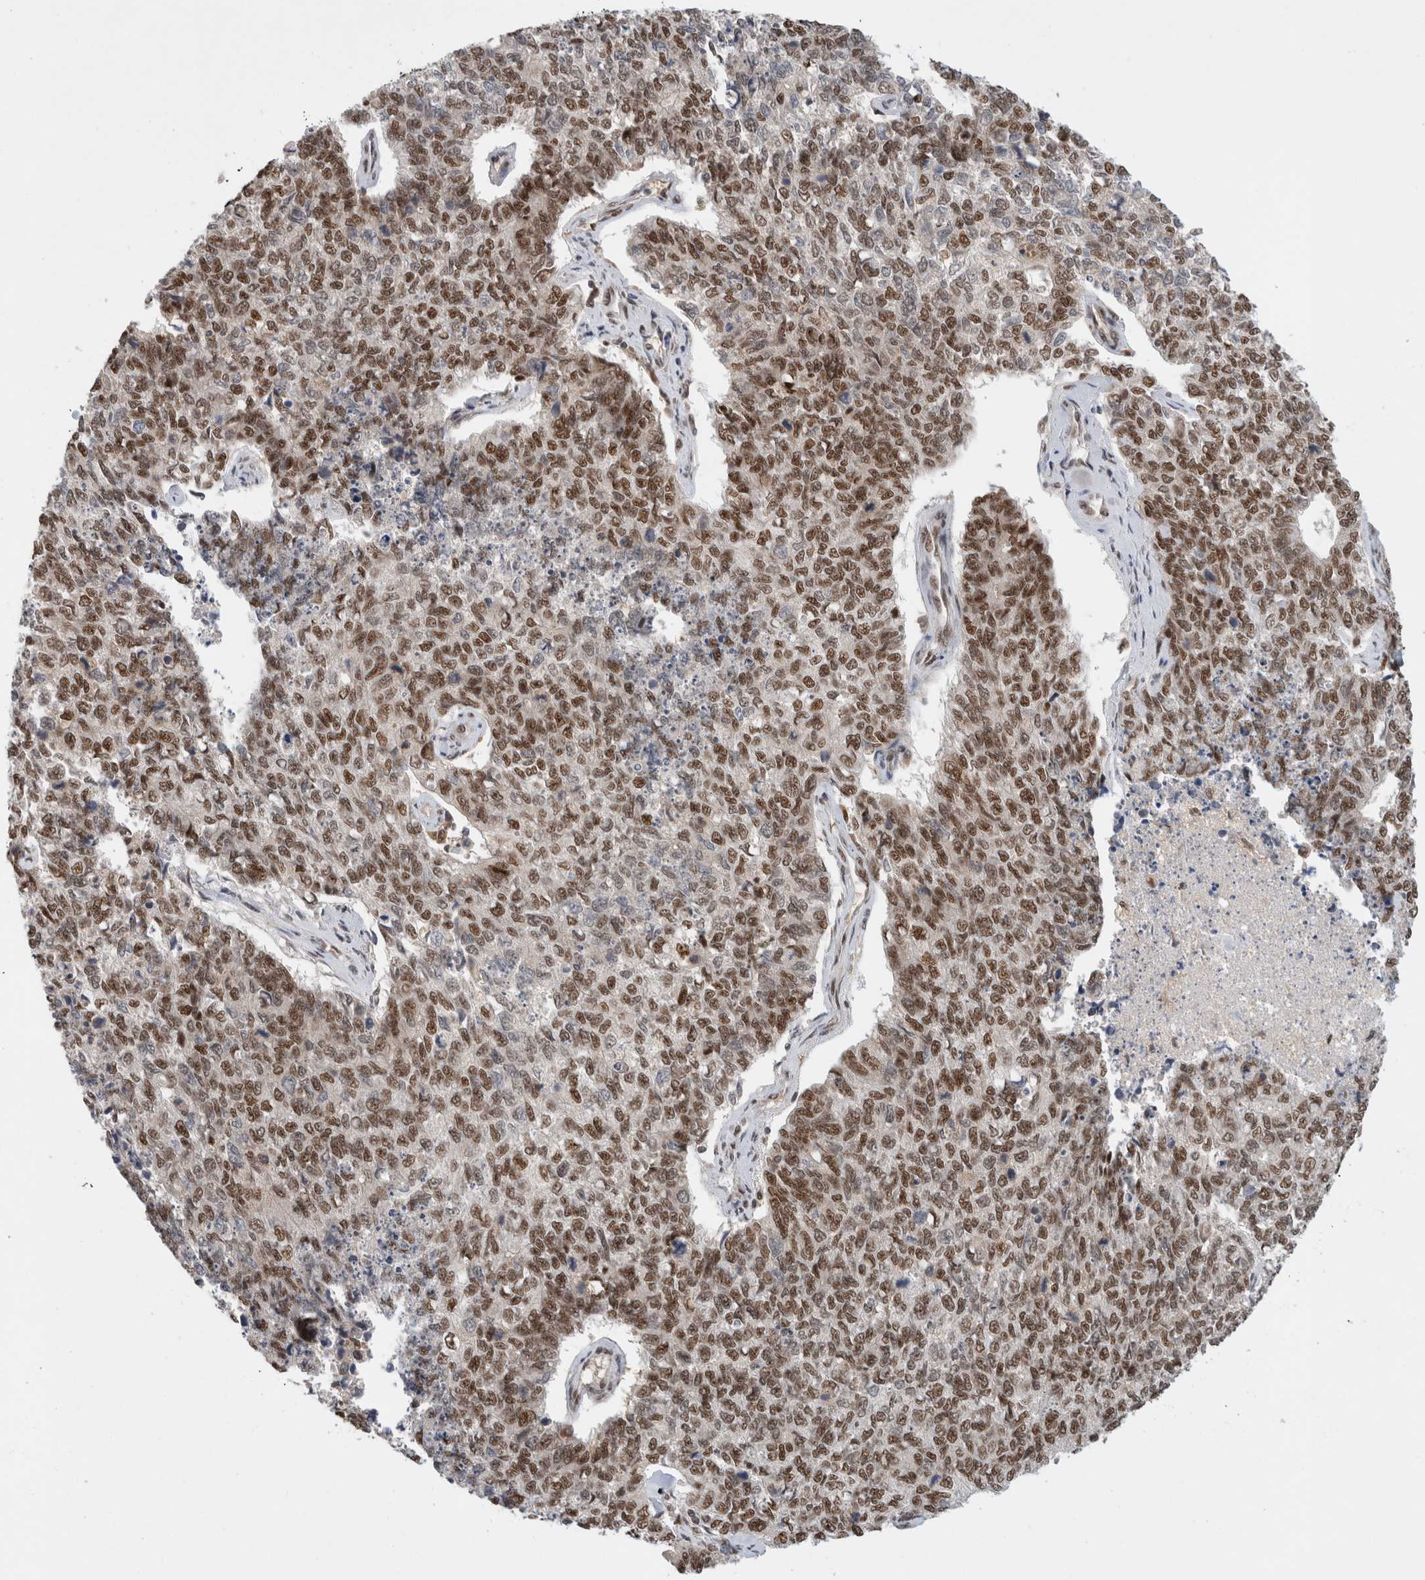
{"staining": {"intensity": "moderate", "quantity": ">75%", "location": "nuclear"}, "tissue": "cervical cancer", "cell_type": "Tumor cells", "image_type": "cancer", "snomed": [{"axis": "morphology", "description": "Squamous cell carcinoma, NOS"}, {"axis": "topography", "description": "Cervix"}], "caption": "Protein expression analysis of human cervical cancer (squamous cell carcinoma) reveals moderate nuclear positivity in about >75% of tumor cells.", "gene": "NCAPG2", "patient": {"sex": "female", "age": 63}}